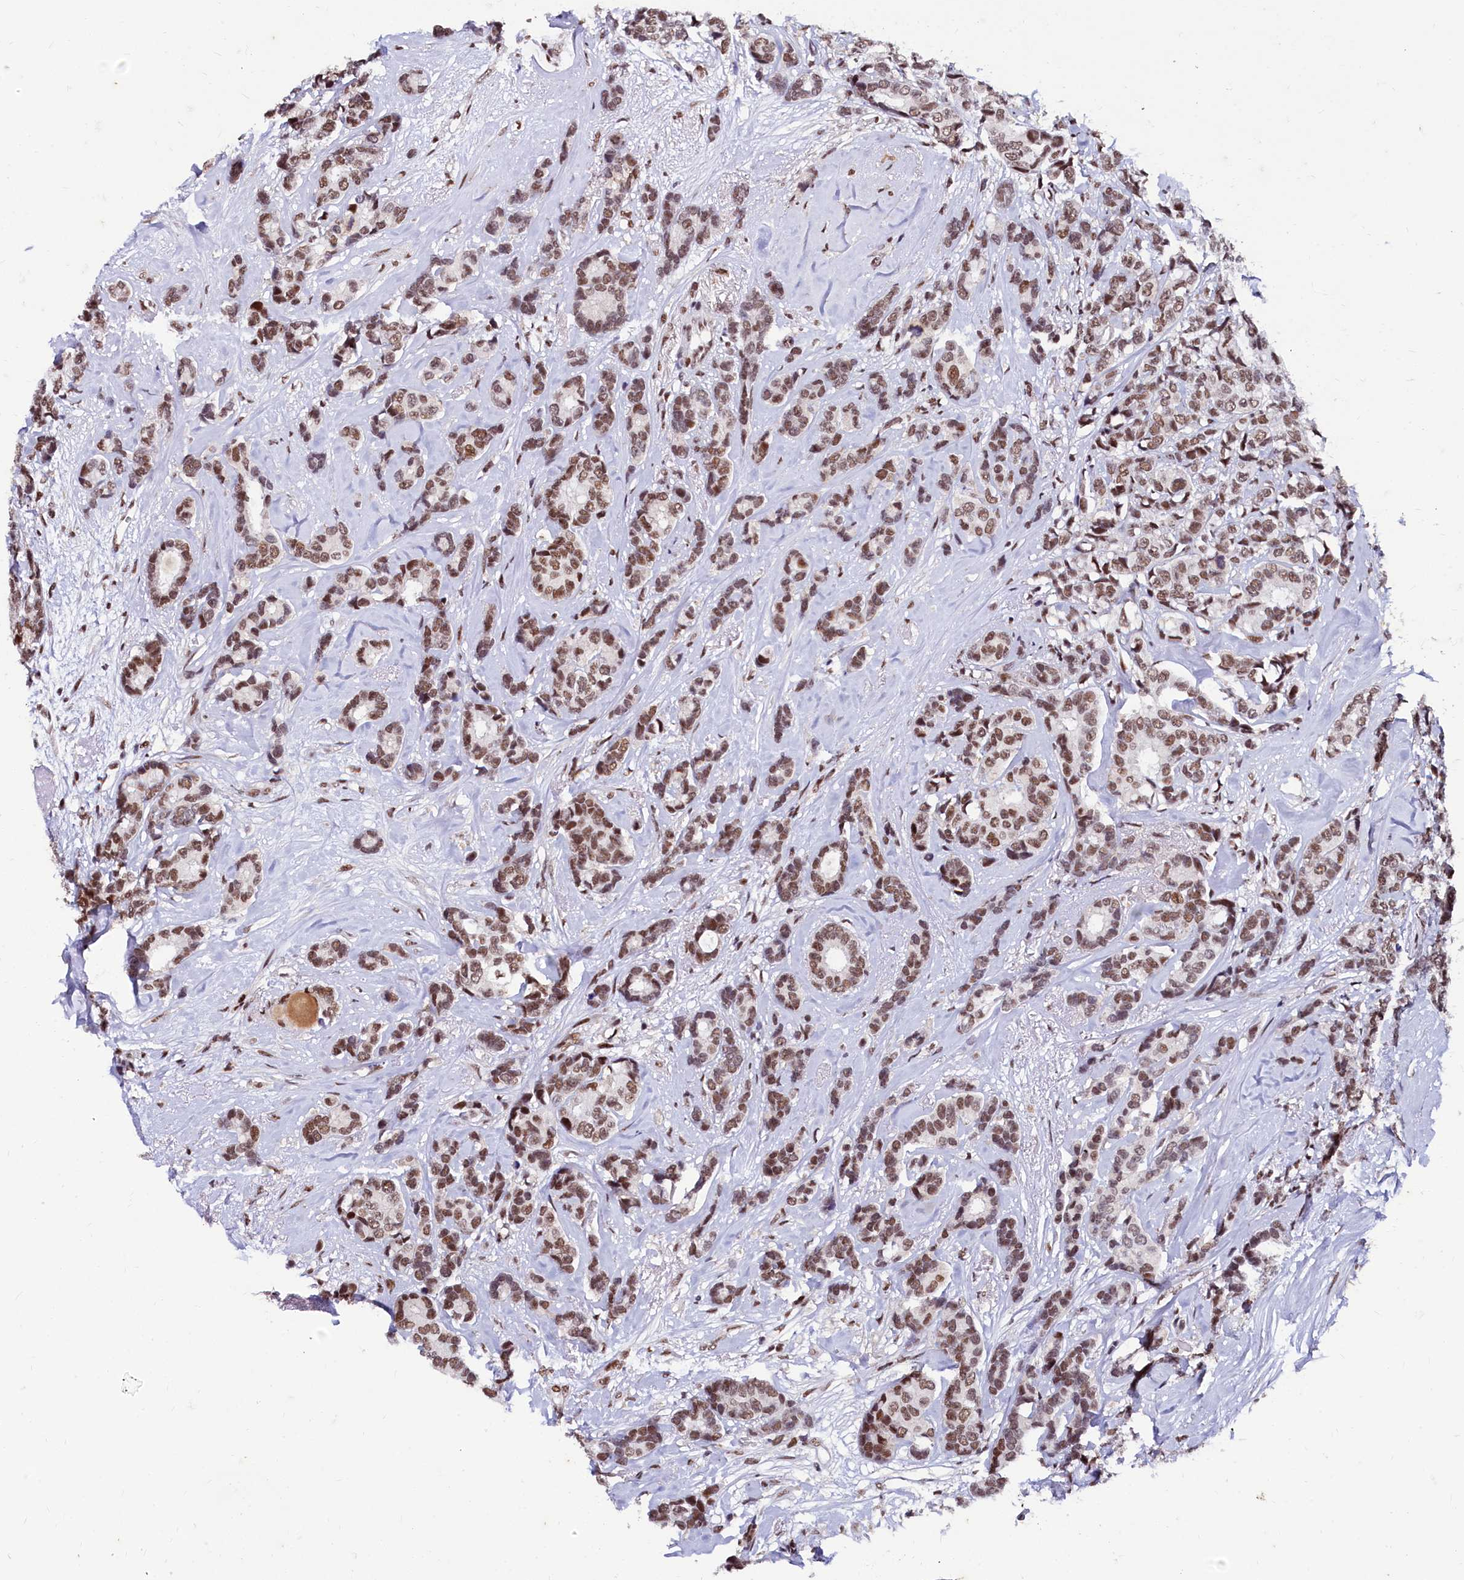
{"staining": {"intensity": "moderate", "quantity": ">75%", "location": "nuclear"}, "tissue": "breast cancer", "cell_type": "Tumor cells", "image_type": "cancer", "snomed": [{"axis": "morphology", "description": "Duct carcinoma"}, {"axis": "topography", "description": "Breast"}], "caption": "Invasive ductal carcinoma (breast) stained for a protein (brown) exhibits moderate nuclear positive expression in about >75% of tumor cells.", "gene": "CPSF7", "patient": {"sex": "female", "age": 87}}